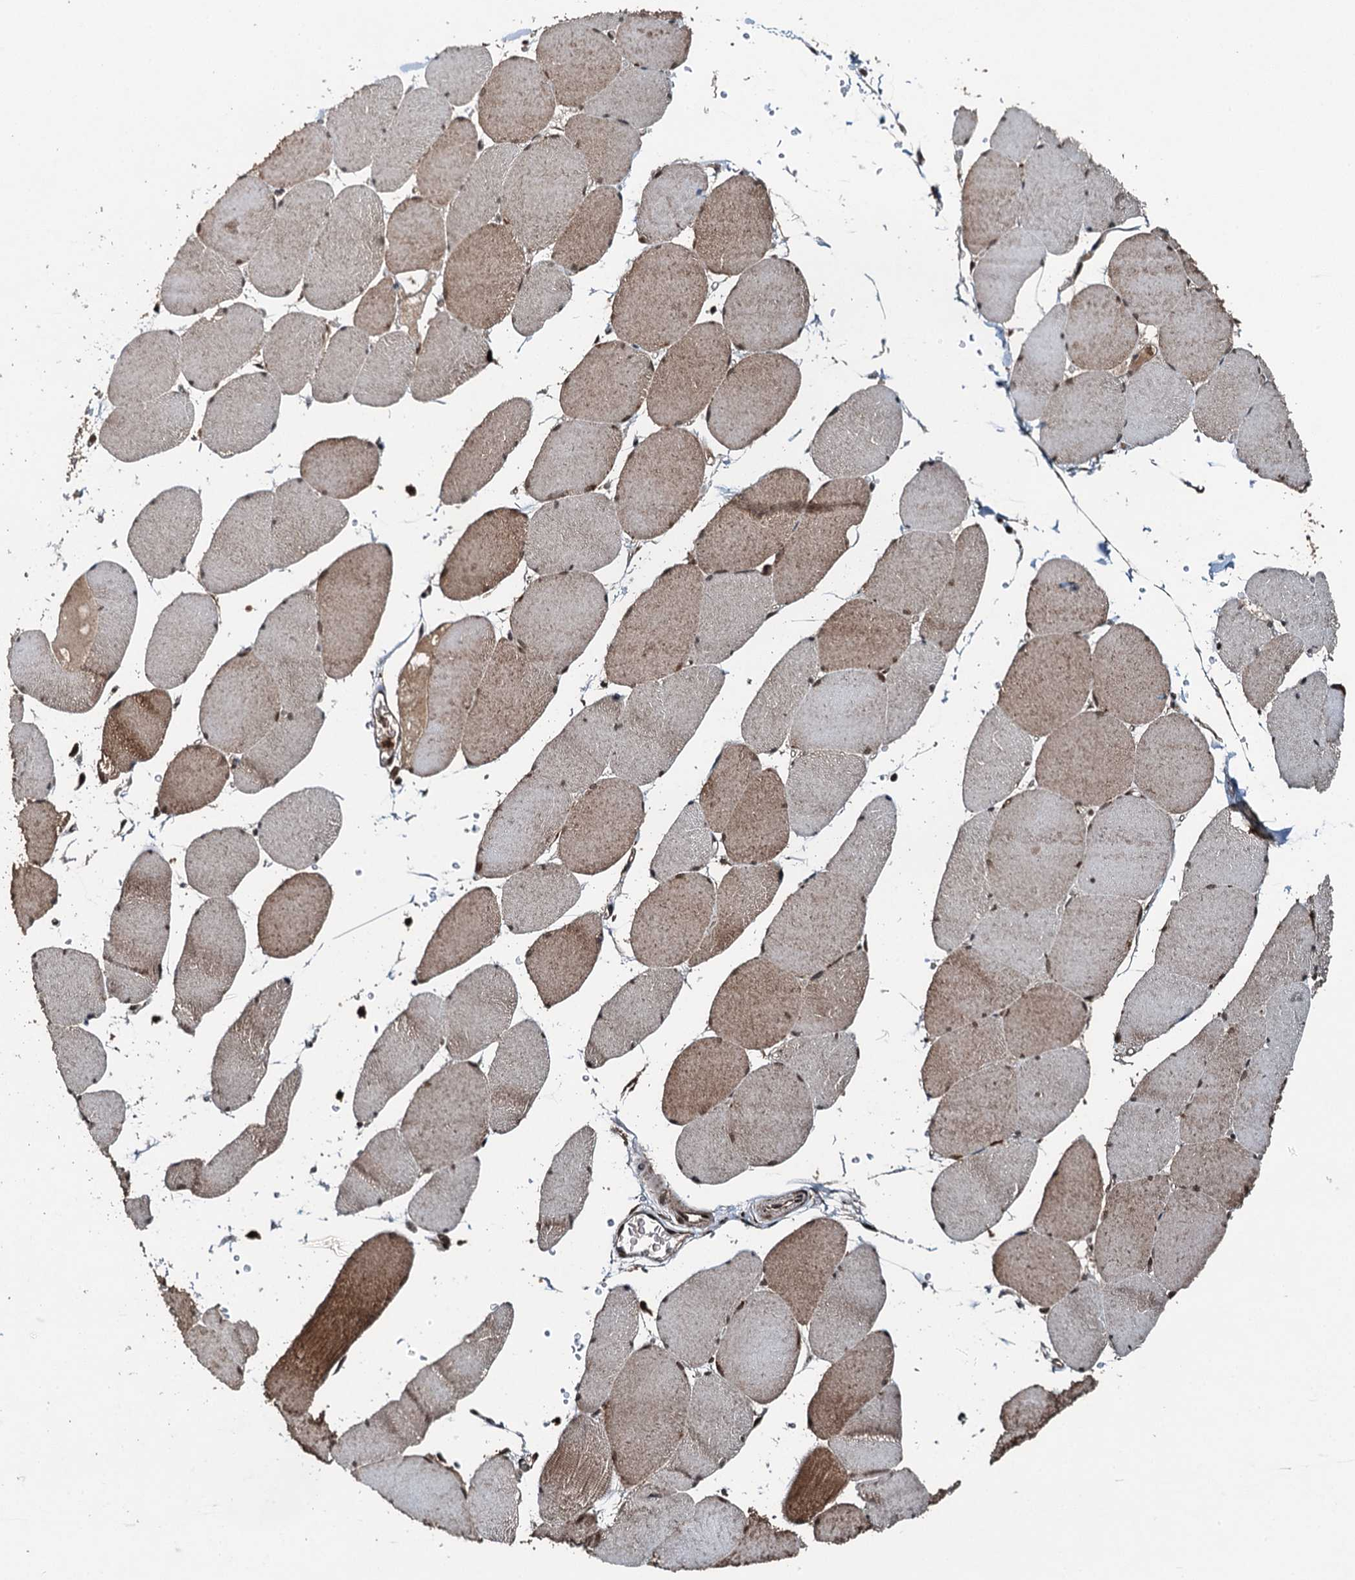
{"staining": {"intensity": "moderate", "quantity": "25%-75%", "location": "cytoplasmic/membranous"}, "tissue": "skeletal muscle", "cell_type": "Myocytes", "image_type": "normal", "snomed": [{"axis": "morphology", "description": "Normal tissue, NOS"}, {"axis": "topography", "description": "Skeletal muscle"}, {"axis": "topography", "description": "Head-Neck"}], "caption": "Skeletal muscle stained with DAB (3,3'-diaminobenzidine) immunohistochemistry displays medium levels of moderate cytoplasmic/membranous staining in approximately 25%-75% of myocytes. (Stains: DAB (3,3'-diaminobenzidine) in brown, nuclei in blue, Microscopy: brightfield microscopy at high magnification).", "gene": "UBXN6", "patient": {"sex": "male", "age": 66}}